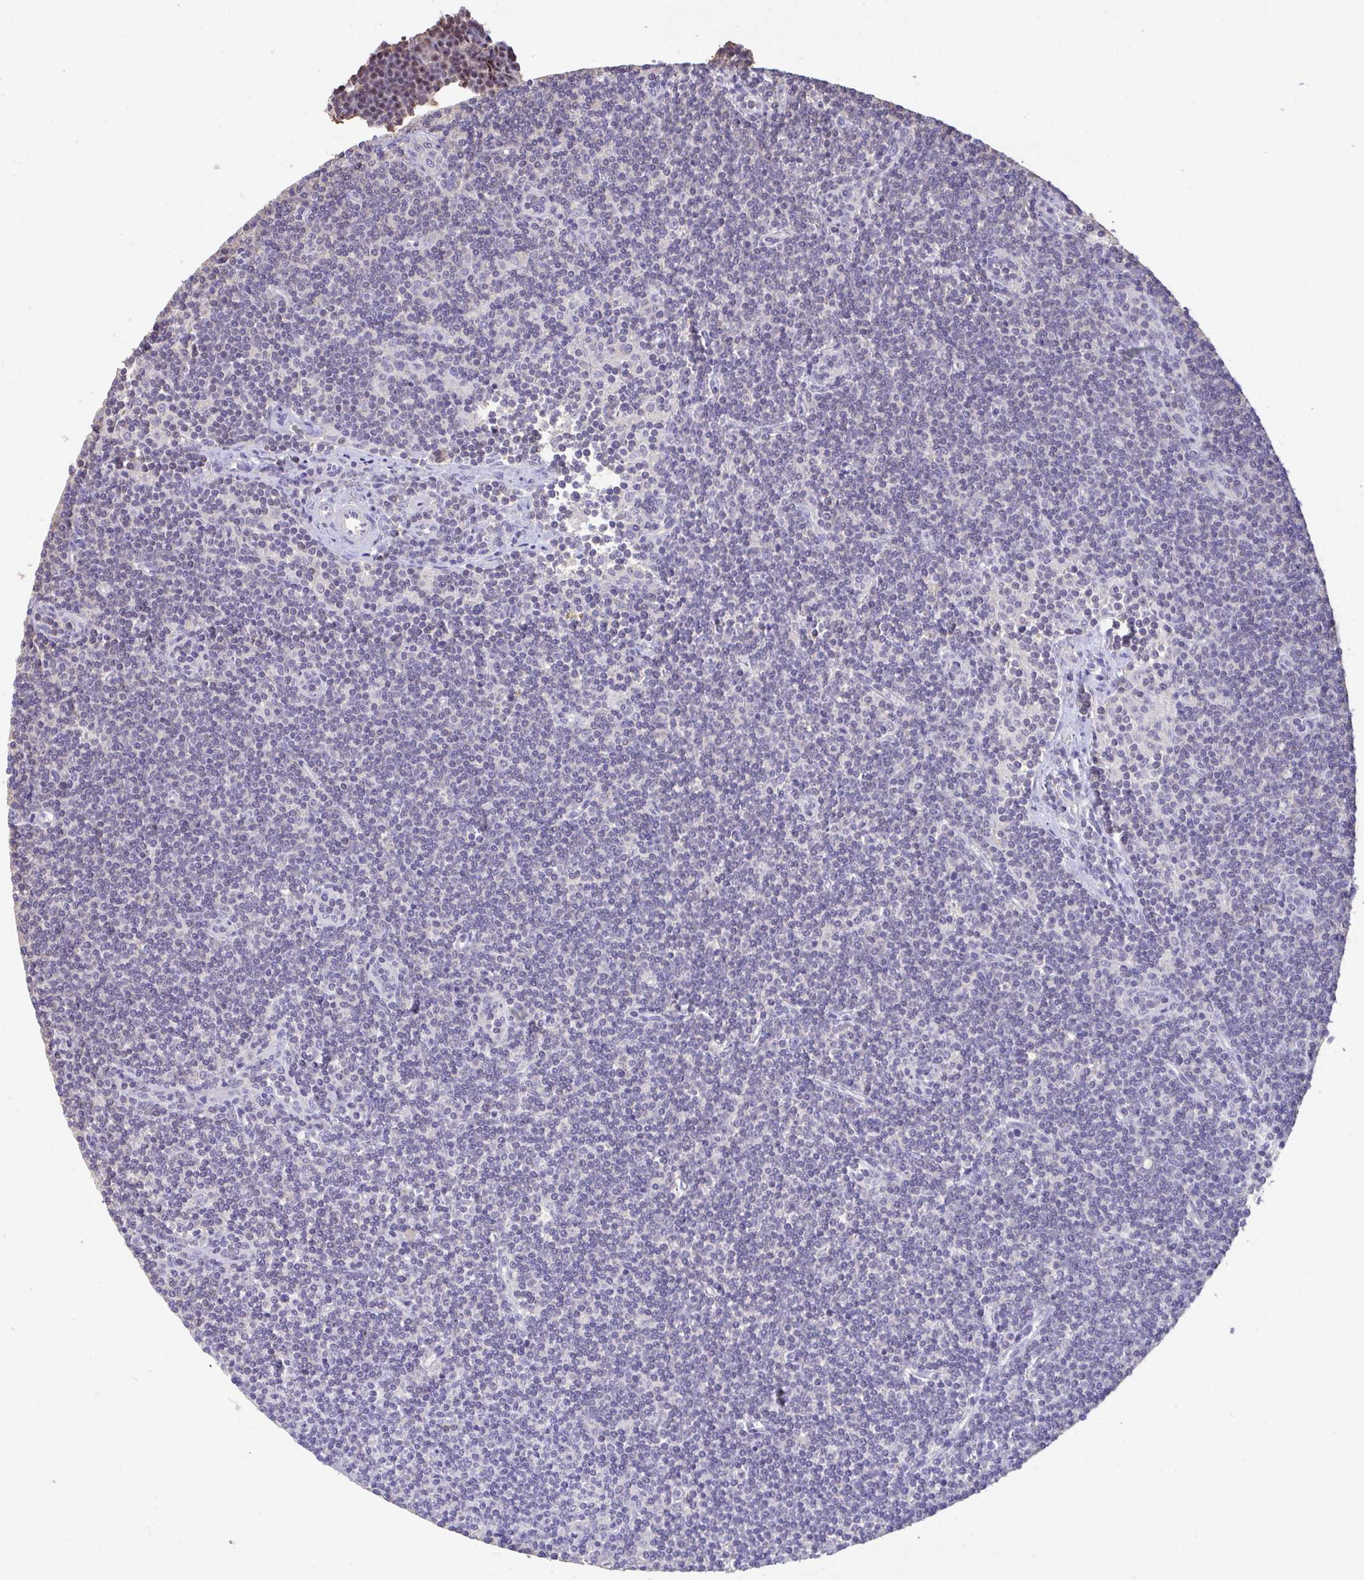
{"staining": {"intensity": "negative", "quantity": "none", "location": "none"}, "tissue": "lymphoma", "cell_type": "Tumor cells", "image_type": "cancer", "snomed": [{"axis": "morphology", "description": "Malignant lymphoma, non-Hodgkin's type, Low grade"}, {"axis": "topography", "description": "Lymph node"}], "caption": "Immunohistochemistry (IHC) of low-grade malignant lymphoma, non-Hodgkin's type shows no staining in tumor cells. (Stains: DAB immunohistochemistry with hematoxylin counter stain, Microscopy: brightfield microscopy at high magnification).", "gene": "SENP3", "patient": {"sex": "female", "age": 73}}